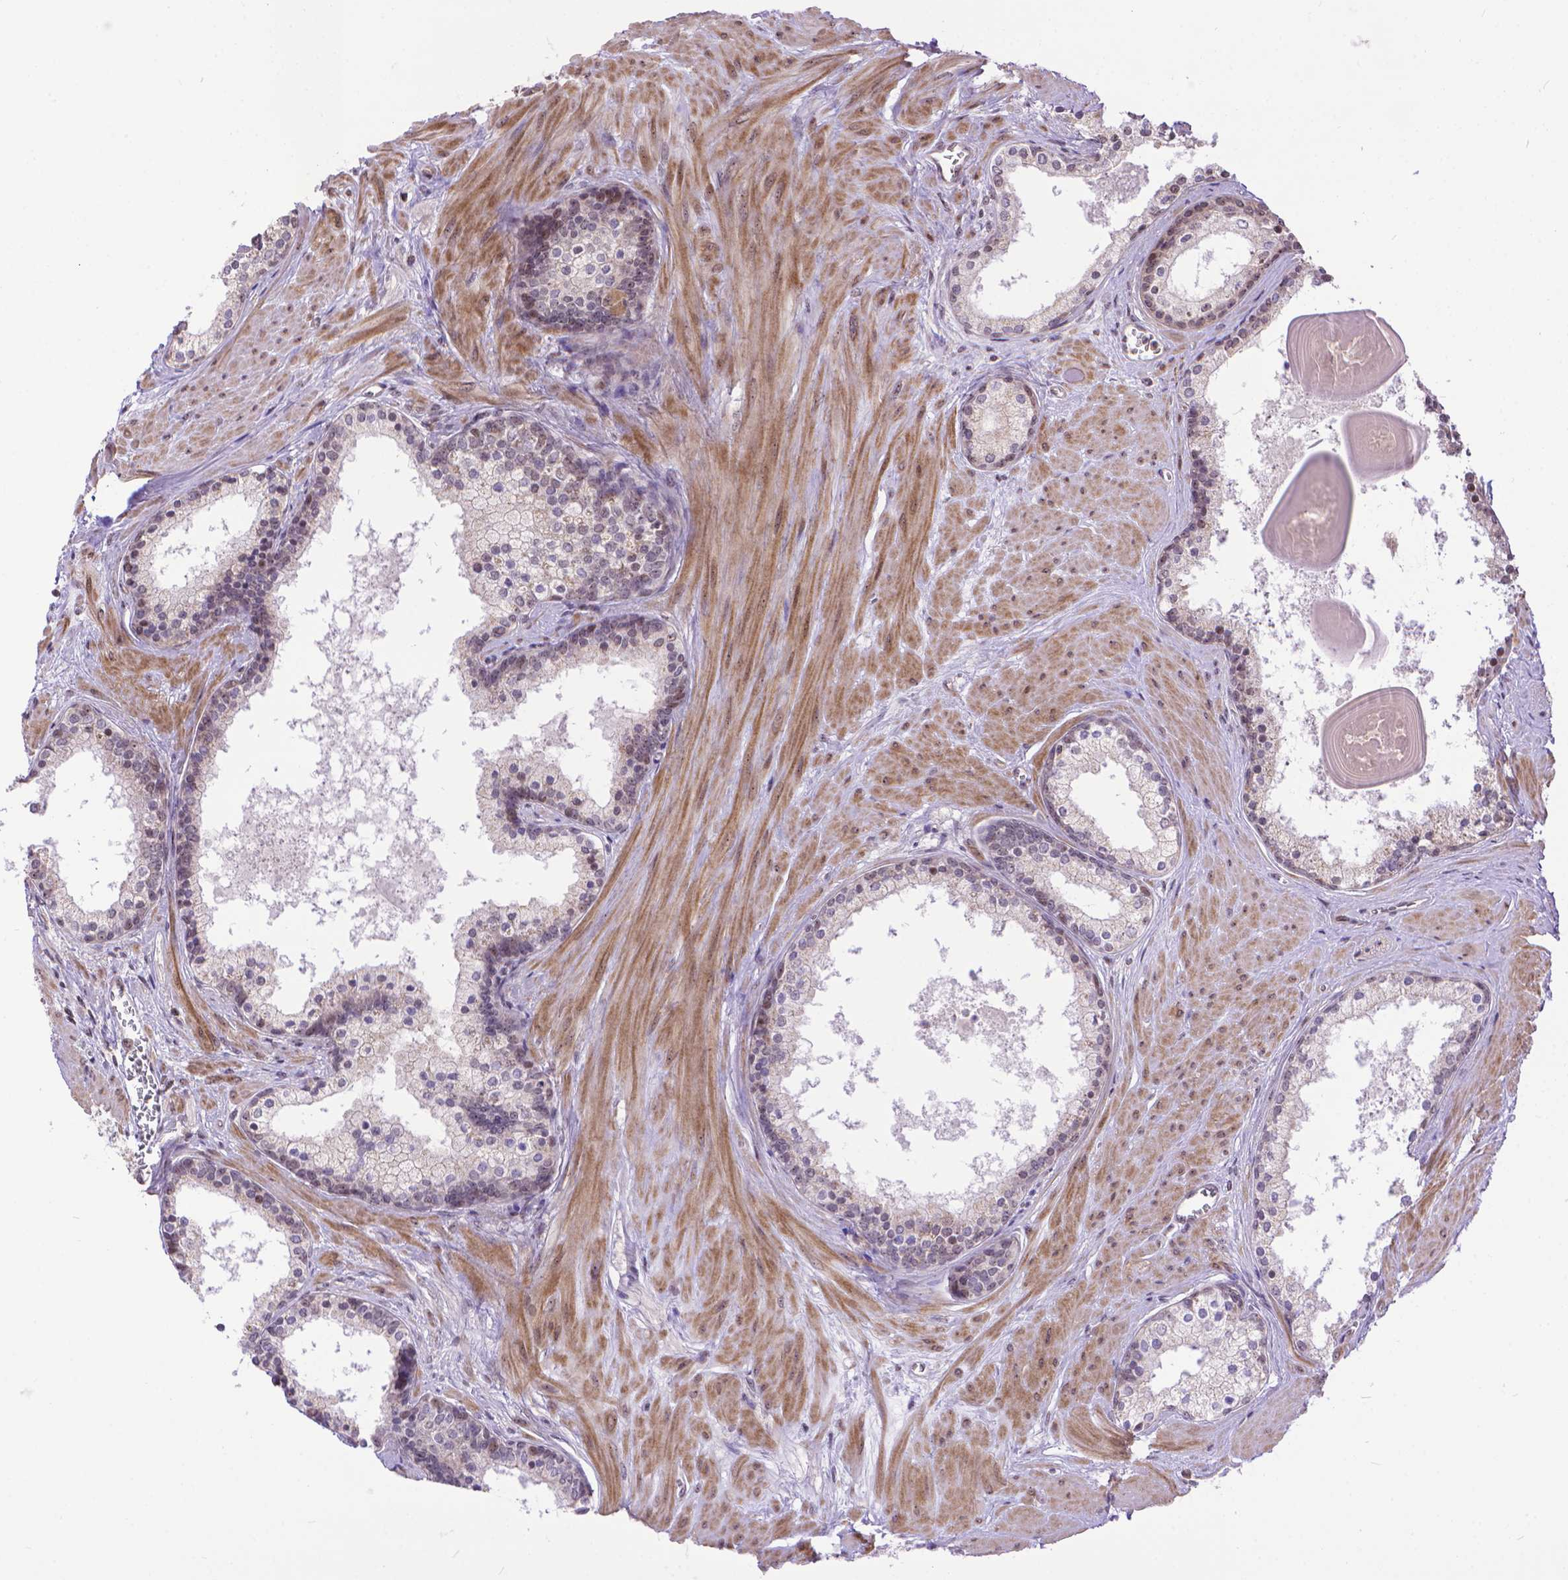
{"staining": {"intensity": "weak", "quantity": "<25%", "location": "nuclear"}, "tissue": "prostate", "cell_type": "Glandular cells", "image_type": "normal", "snomed": [{"axis": "morphology", "description": "Normal tissue, NOS"}, {"axis": "topography", "description": "Prostate"}], "caption": "Prostate was stained to show a protein in brown. There is no significant expression in glandular cells. Nuclei are stained in blue.", "gene": "TMEM135", "patient": {"sex": "male", "age": 61}}